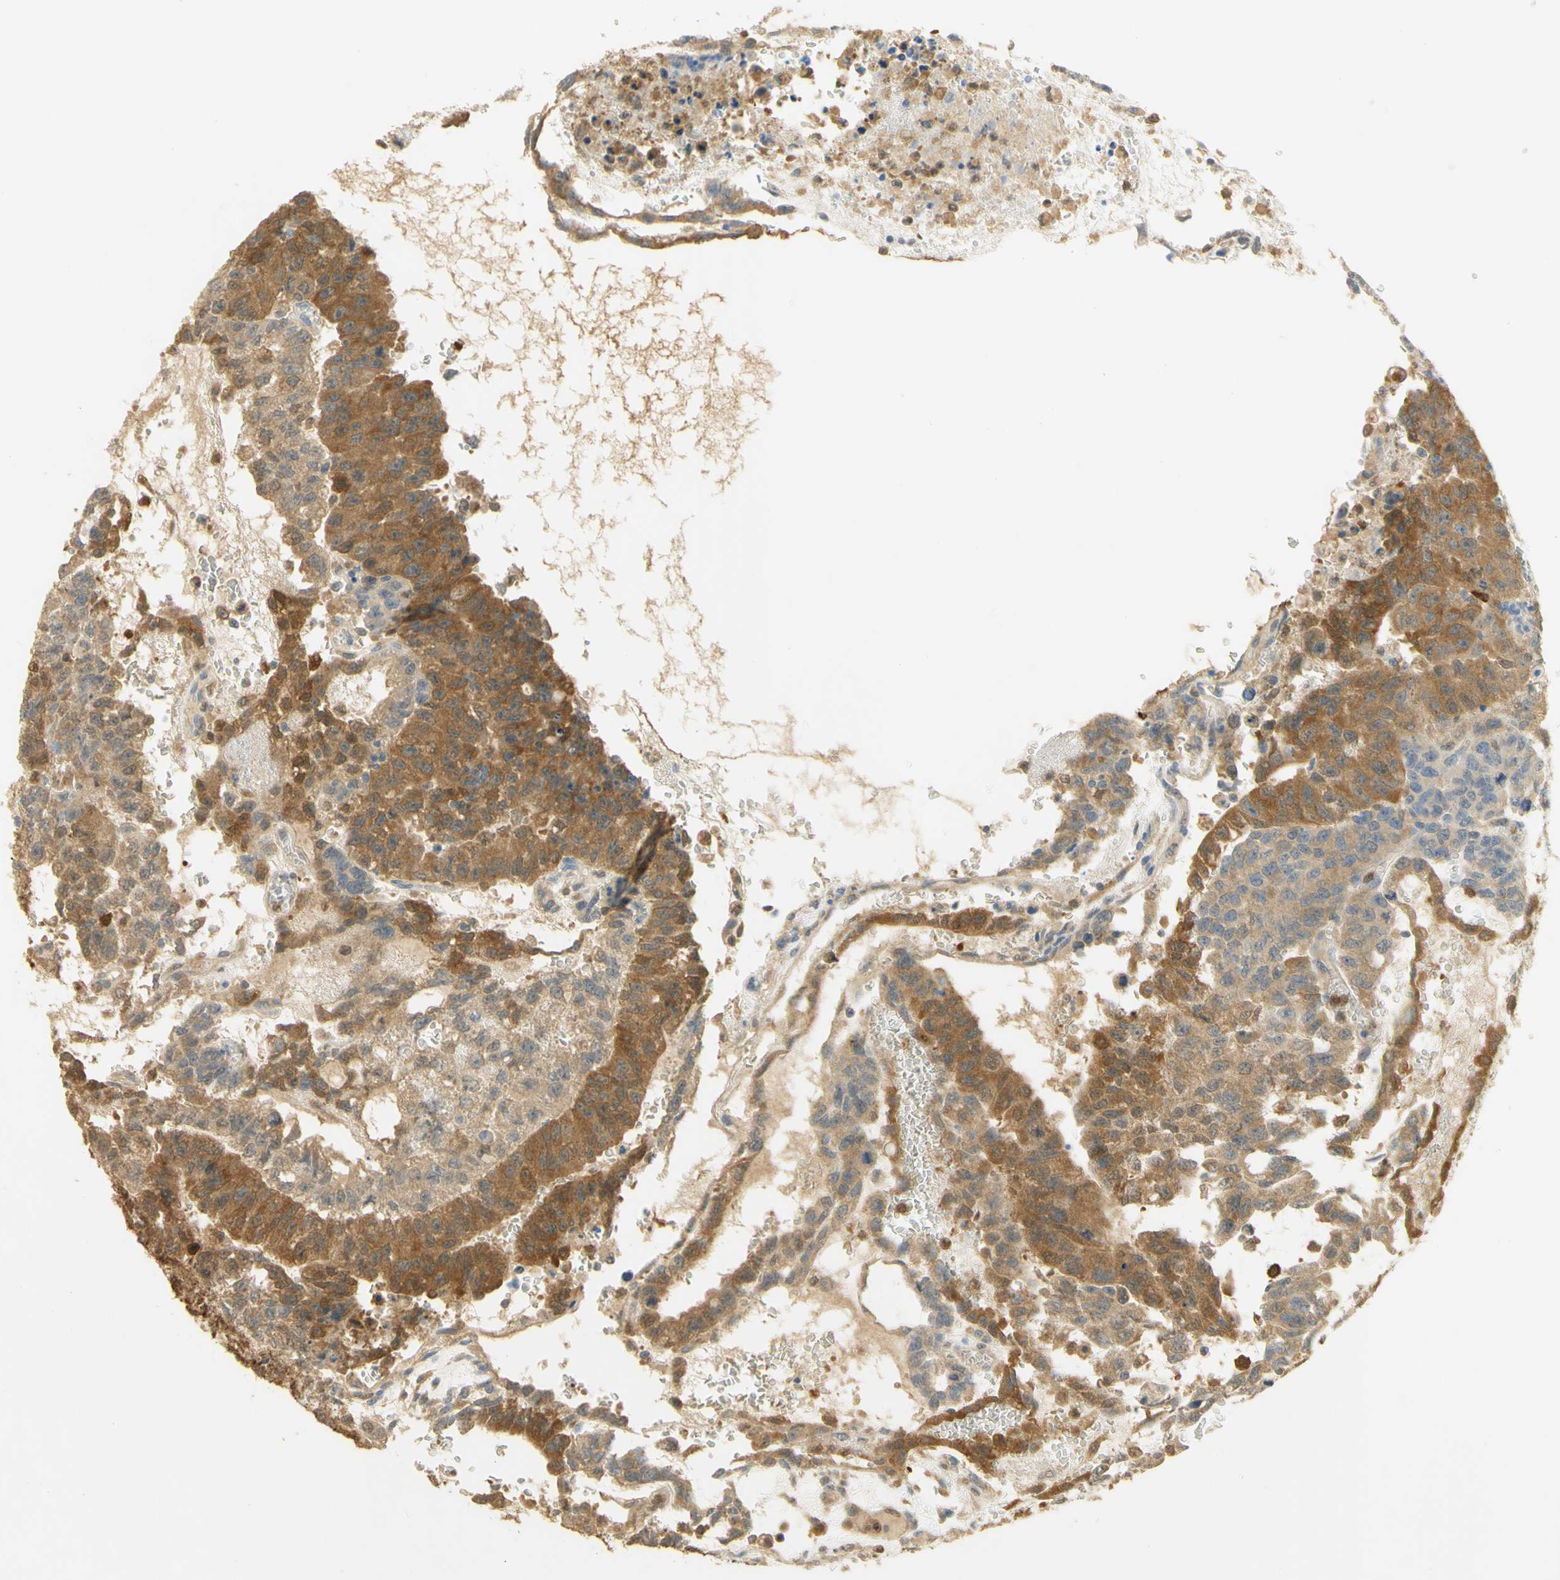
{"staining": {"intensity": "moderate", "quantity": ">75%", "location": "cytoplasmic/membranous"}, "tissue": "testis cancer", "cell_type": "Tumor cells", "image_type": "cancer", "snomed": [{"axis": "morphology", "description": "Seminoma, NOS"}, {"axis": "morphology", "description": "Carcinoma, Embryonal, NOS"}, {"axis": "topography", "description": "Testis"}], "caption": "Immunohistochemical staining of seminoma (testis) shows medium levels of moderate cytoplasmic/membranous protein expression in approximately >75% of tumor cells.", "gene": "PAK1", "patient": {"sex": "male", "age": 52}}